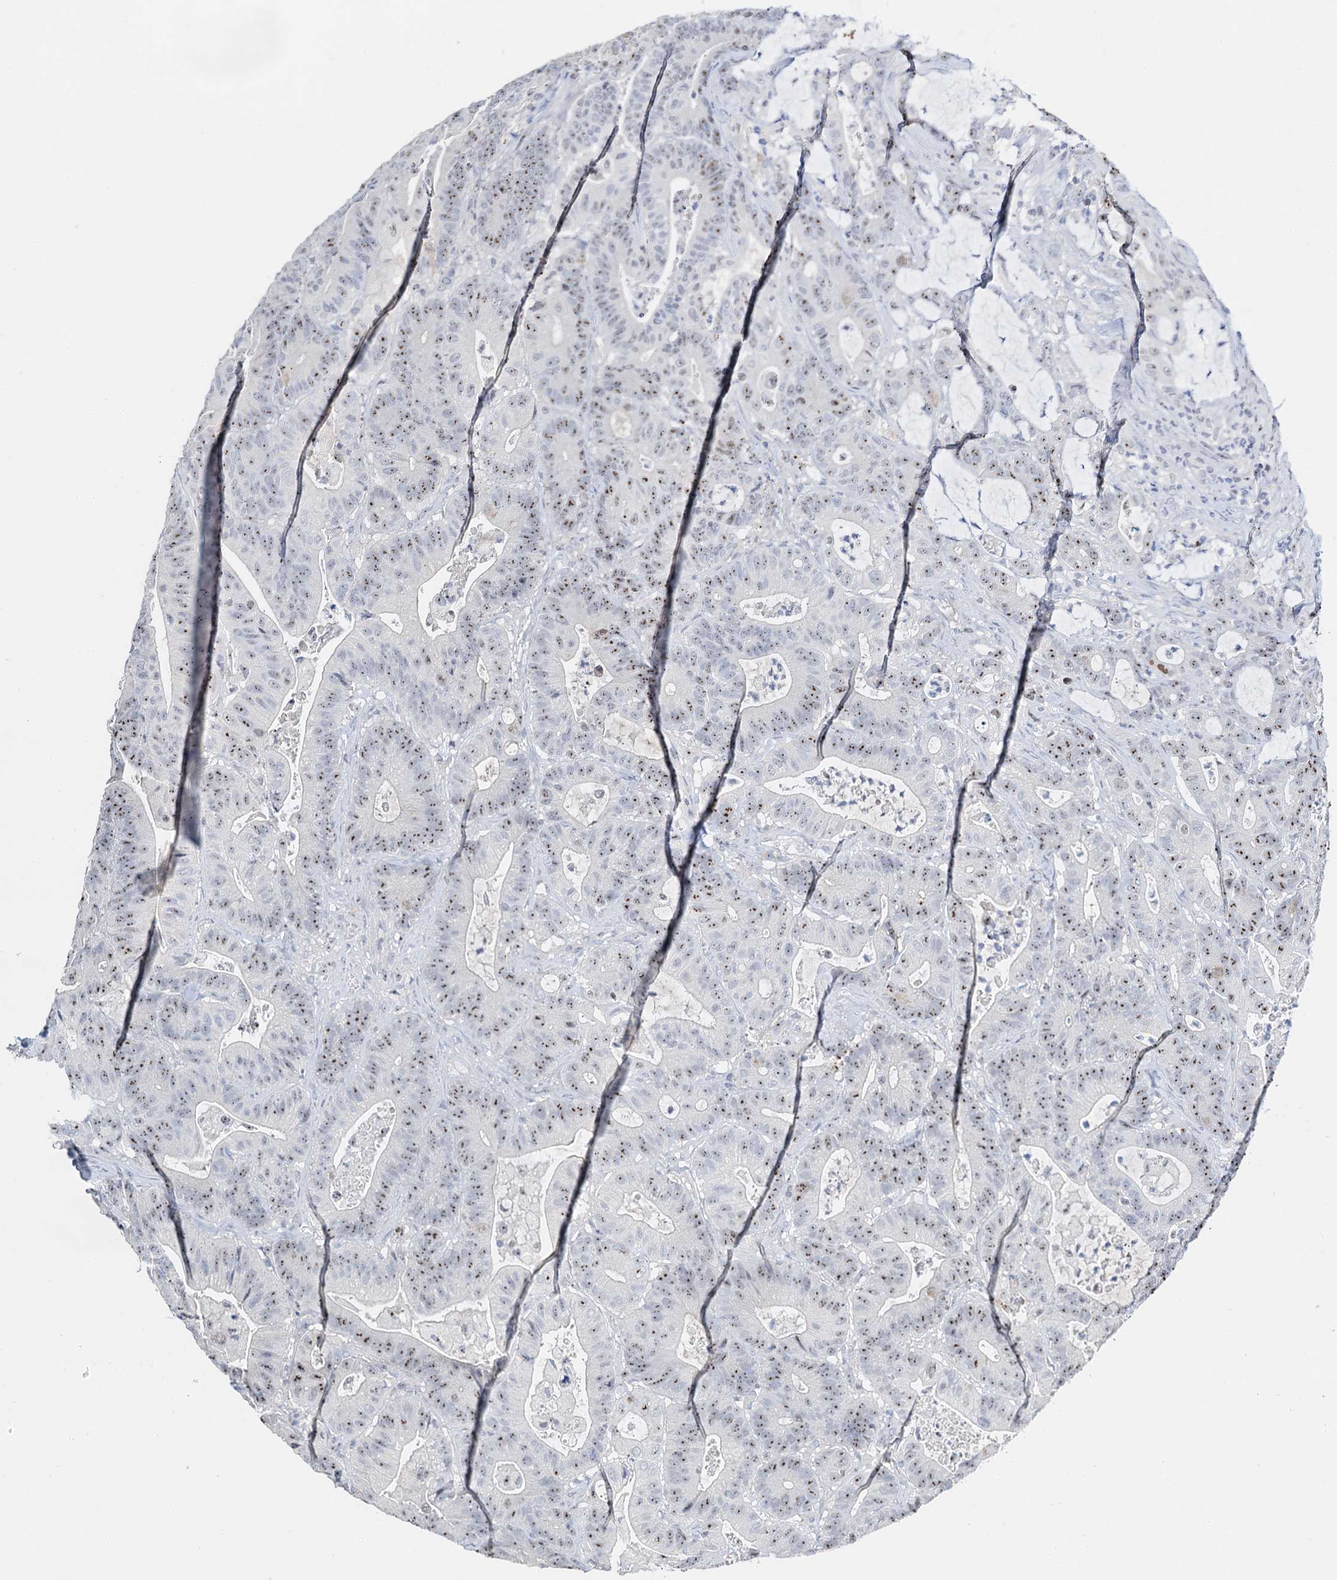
{"staining": {"intensity": "moderate", "quantity": ">75%", "location": "nuclear"}, "tissue": "colorectal cancer", "cell_type": "Tumor cells", "image_type": "cancer", "snomed": [{"axis": "morphology", "description": "Adenocarcinoma, NOS"}, {"axis": "topography", "description": "Colon"}], "caption": "IHC of colorectal cancer demonstrates medium levels of moderate nuclear staining in approximately >75% of tumor cells.", "gene": "NOP2", "patient": {"sex": "female", "age": 84}}